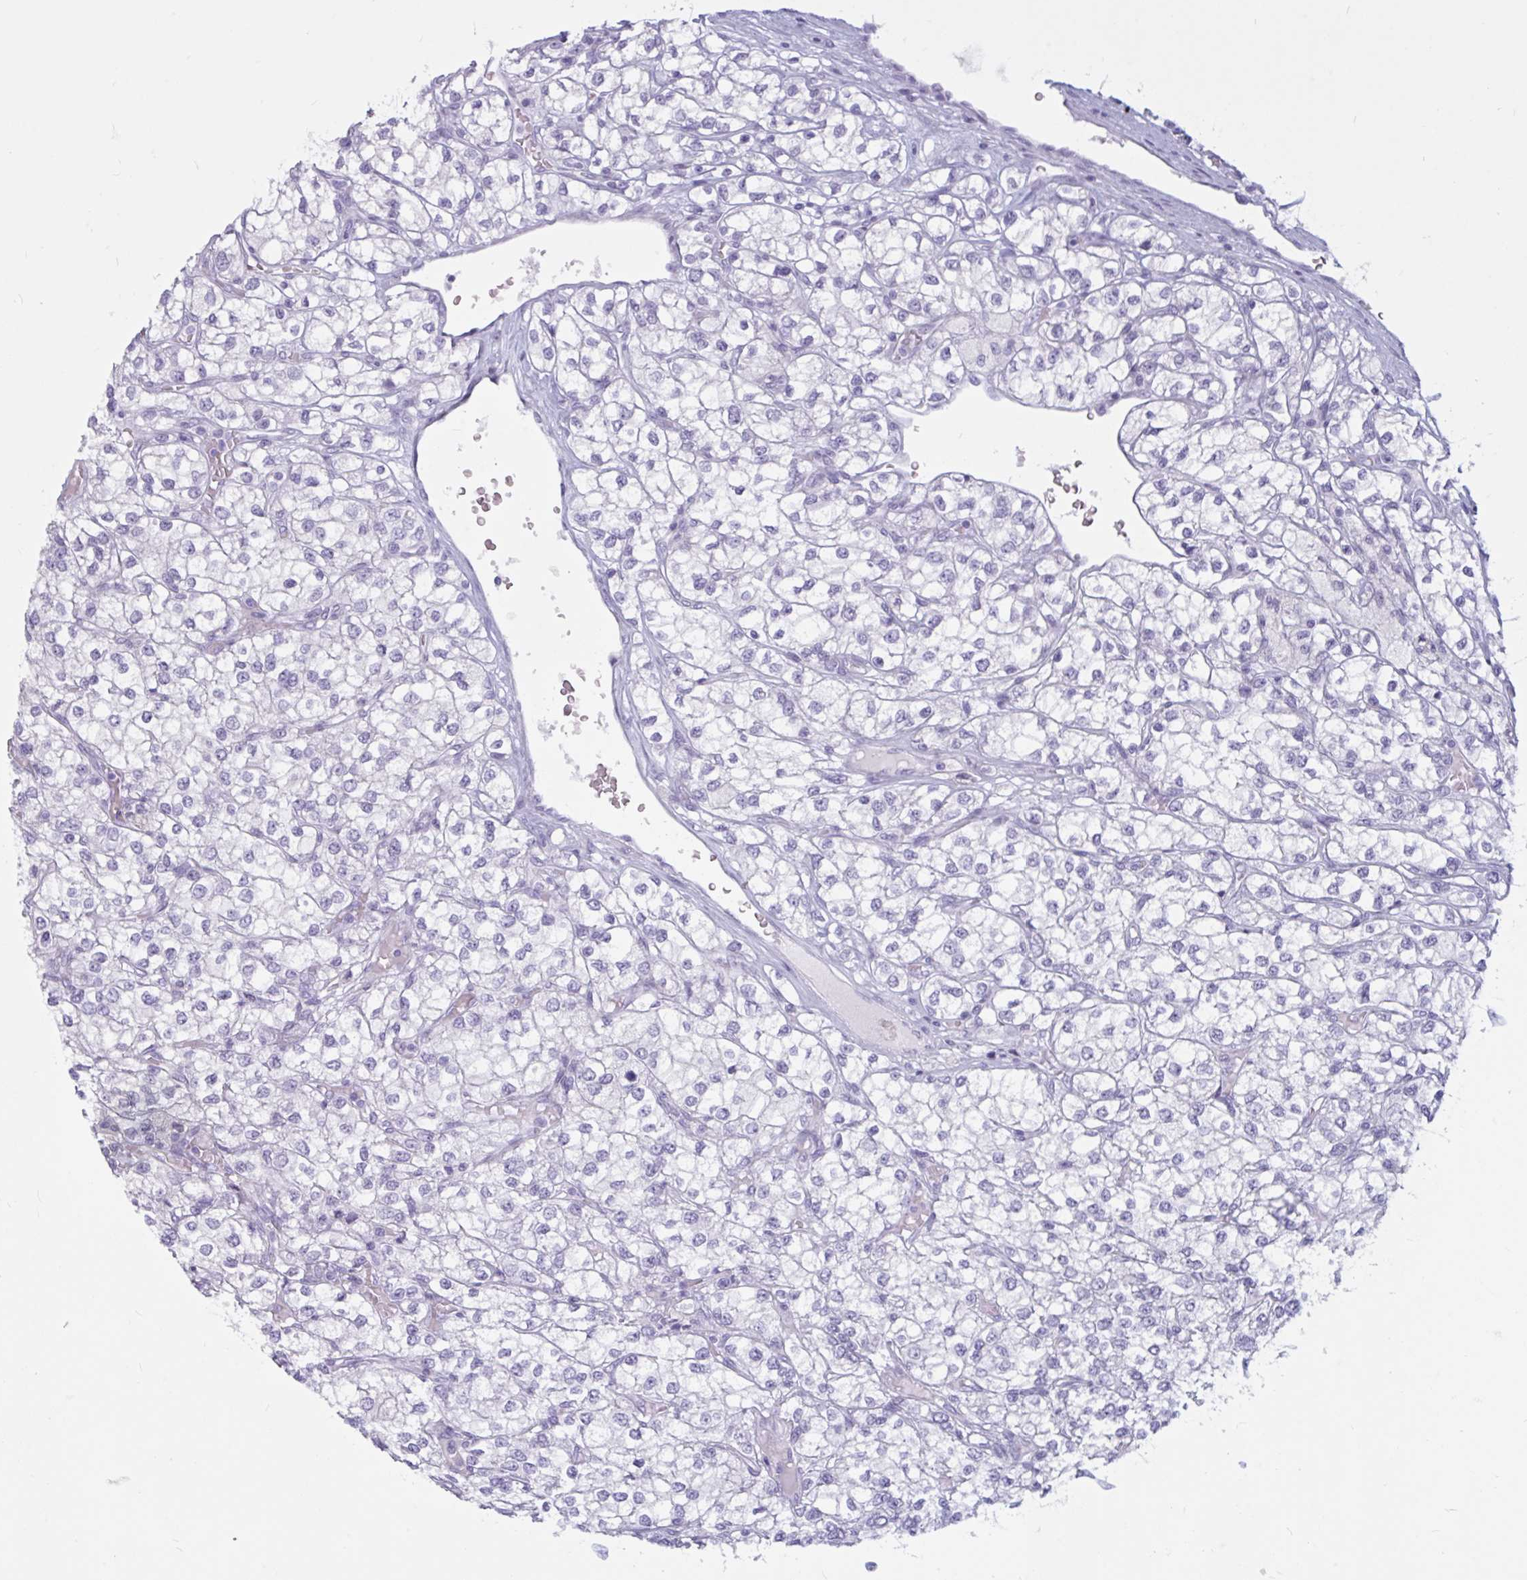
{"staining": {"intensity": "negative", "quantity": "none", "location": "none"}, "tissue": "renal cancer", "cell_type": "Tumor cells", "image_type": "cancer", "snomed": [{"axis": "morphology", "description": "Adenocarcinoma, NOS"}, {"axis": "topography", "description": "Kidney"}], "caption": "Tumor cells are negative for protein expression in human renal adenocarcinoma.", "gene": "BBS10", "patient": {"sex": "male", "age": 80}}